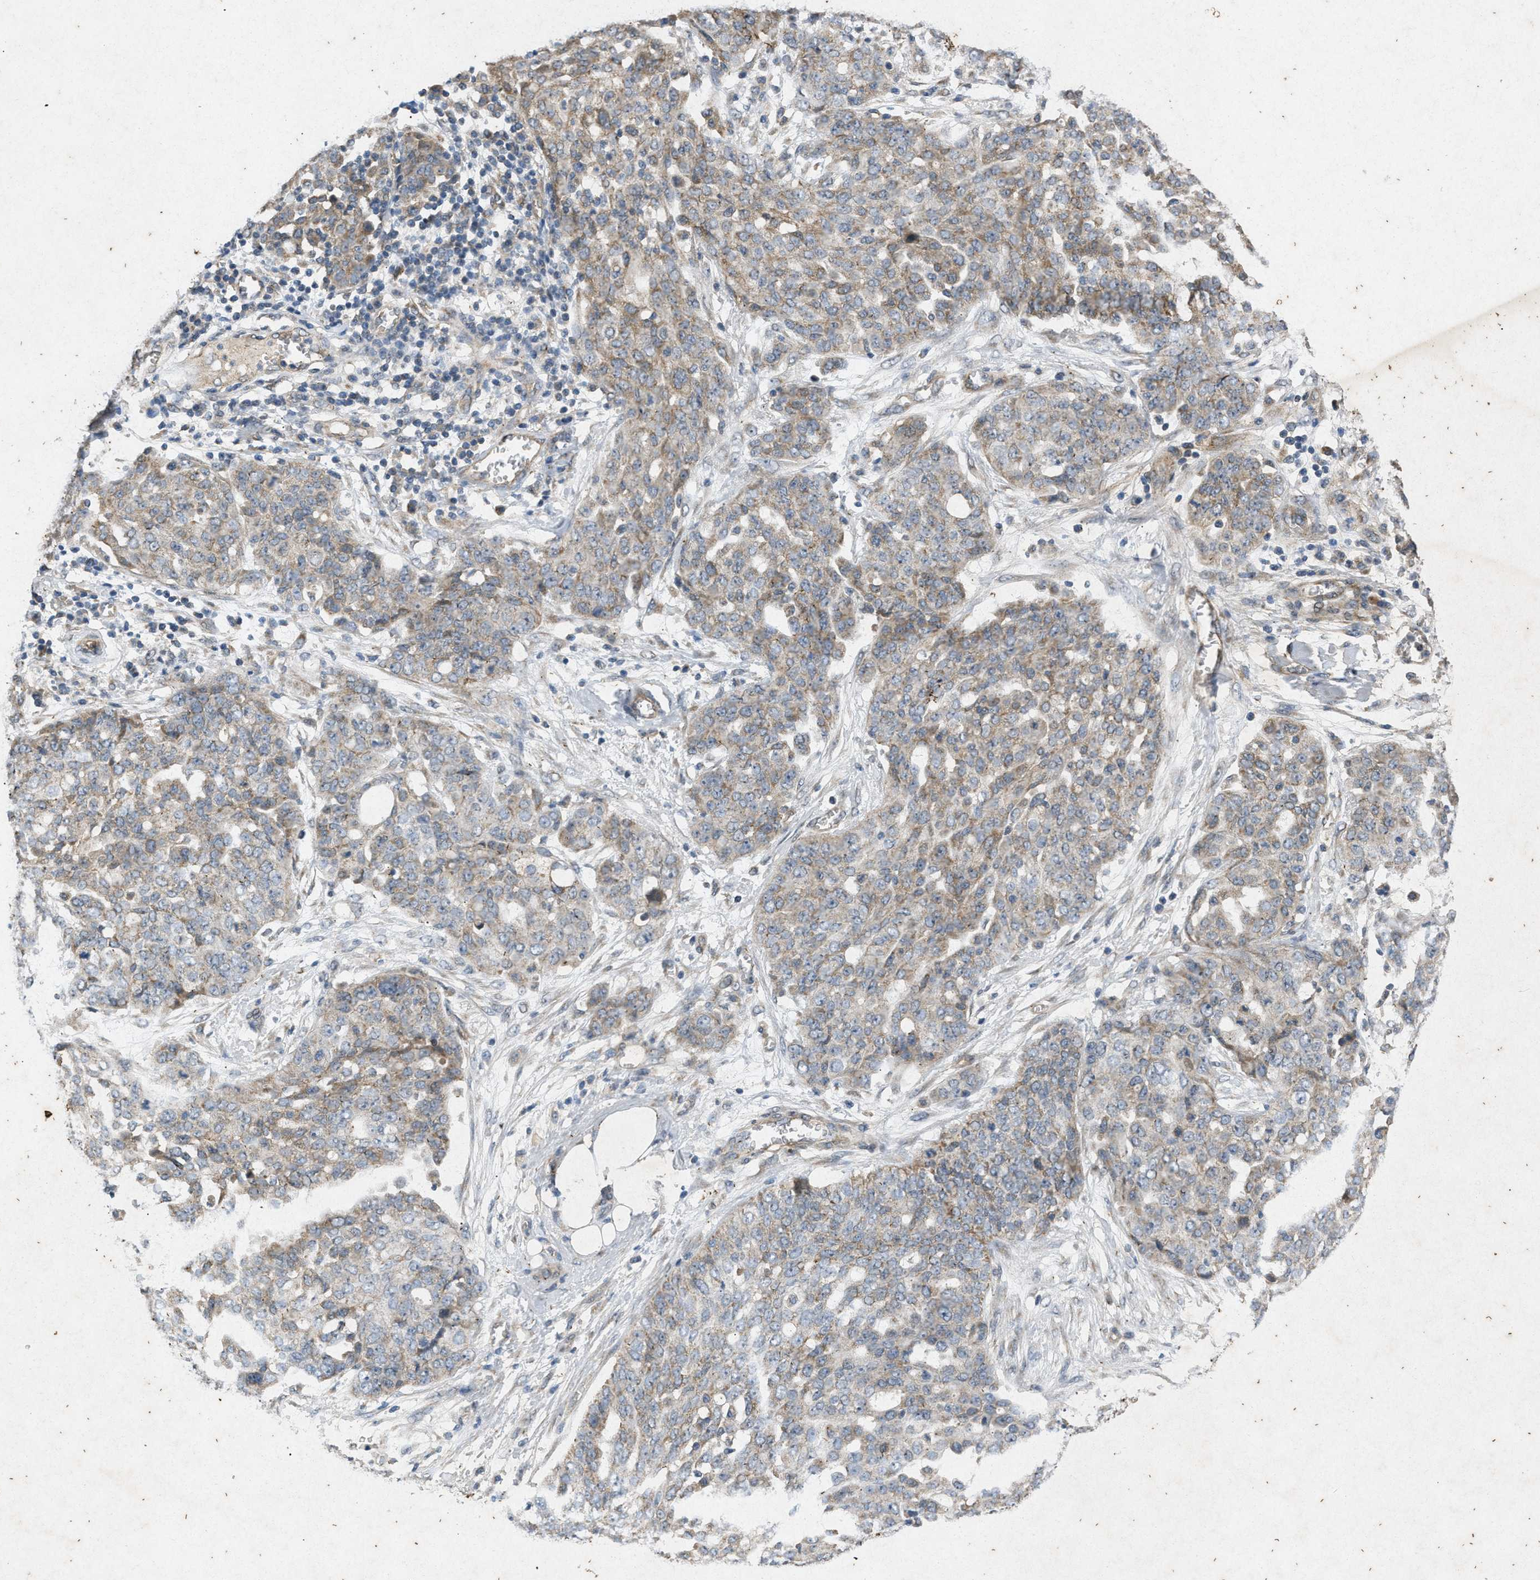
{"staining": {"intensity": "moderate", "quantity": "25%-75%", "location": "cytoplasmic/membranous"}, "tissue": "ovarian cancer", "cell_type": "Tumor cells", "image_type": "cancer", "snomed": [{"axis": "morphology", "description": "Cystadenocarcinoma, serous, NOS"}, {"axis": "topography", "description": "Soft tissue"}, {"axis": "topography", "description": "Ovary"}], "caption": "Immunohistochemical staining of human ovarian cancer displays medium levels of moderate cytoplasmic/membranous protein positivity in about 25%-75% of tumor cells. (IHC, brightfield microscopy, high magnification).", "gene": "PRKG2", "patient": {"sex": "female", "age": 57}}